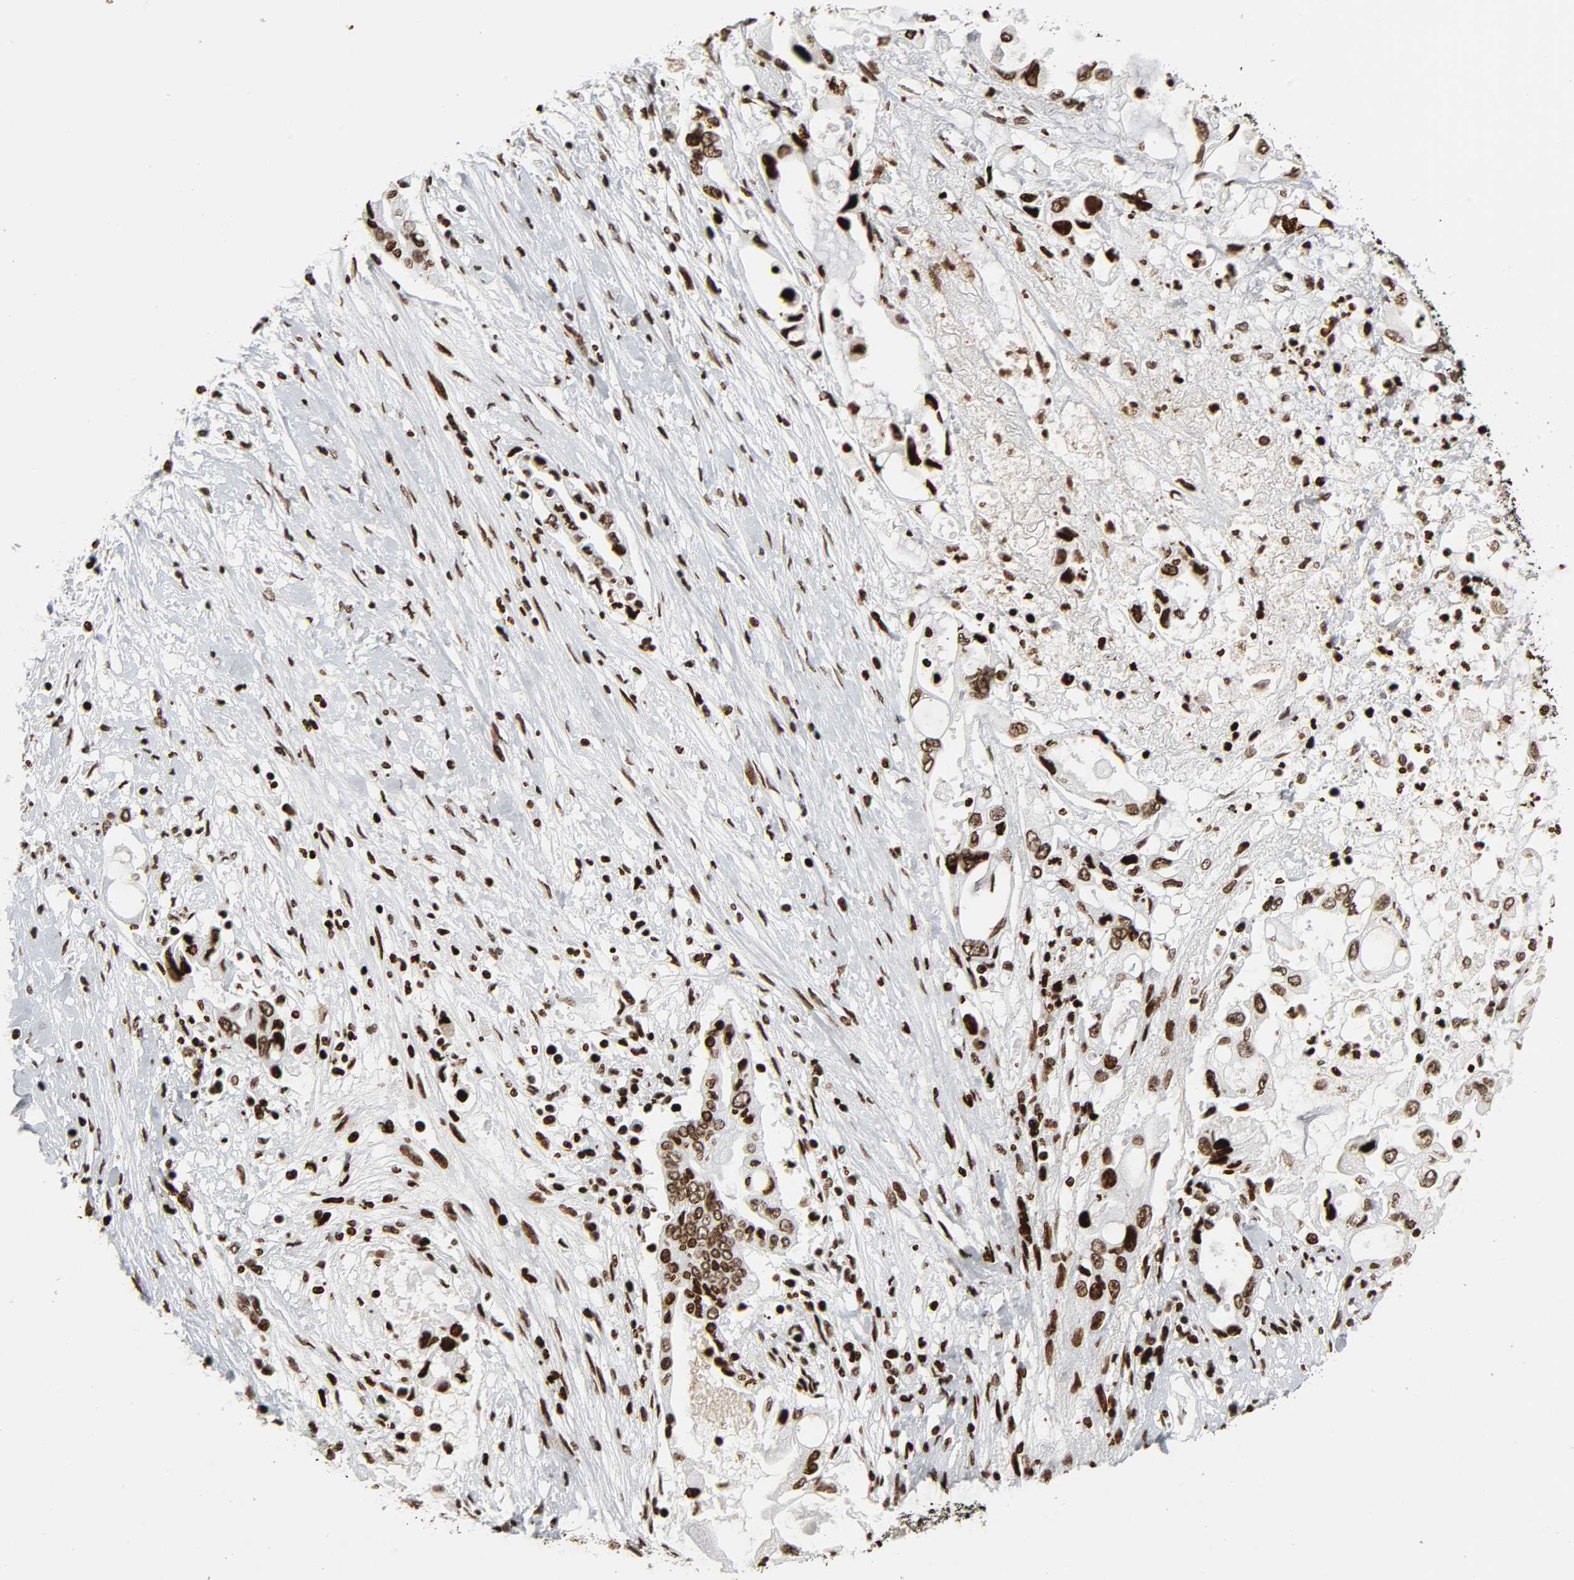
{"staining": {"intensity": "strong", "quantity": ">75%", "location": "nuclear"}, "tissue": "pancreatic cancer", "cell_type": "Tumor cells", "image_type": "cancer", "snomed": [{"axis": "morphology", "description": "Adenocarcinoma, NOS"}, {"axis": "topography", "description": "Pancreas"}], "caption": "Pancreatic adenocarcinoma was stained to show a protein in brown. There is high levels of strong nuclear positivity in approximately >75% of tumor cells.", "gene": "RXRA", "patient": {"sex": "female", "age": 57}}